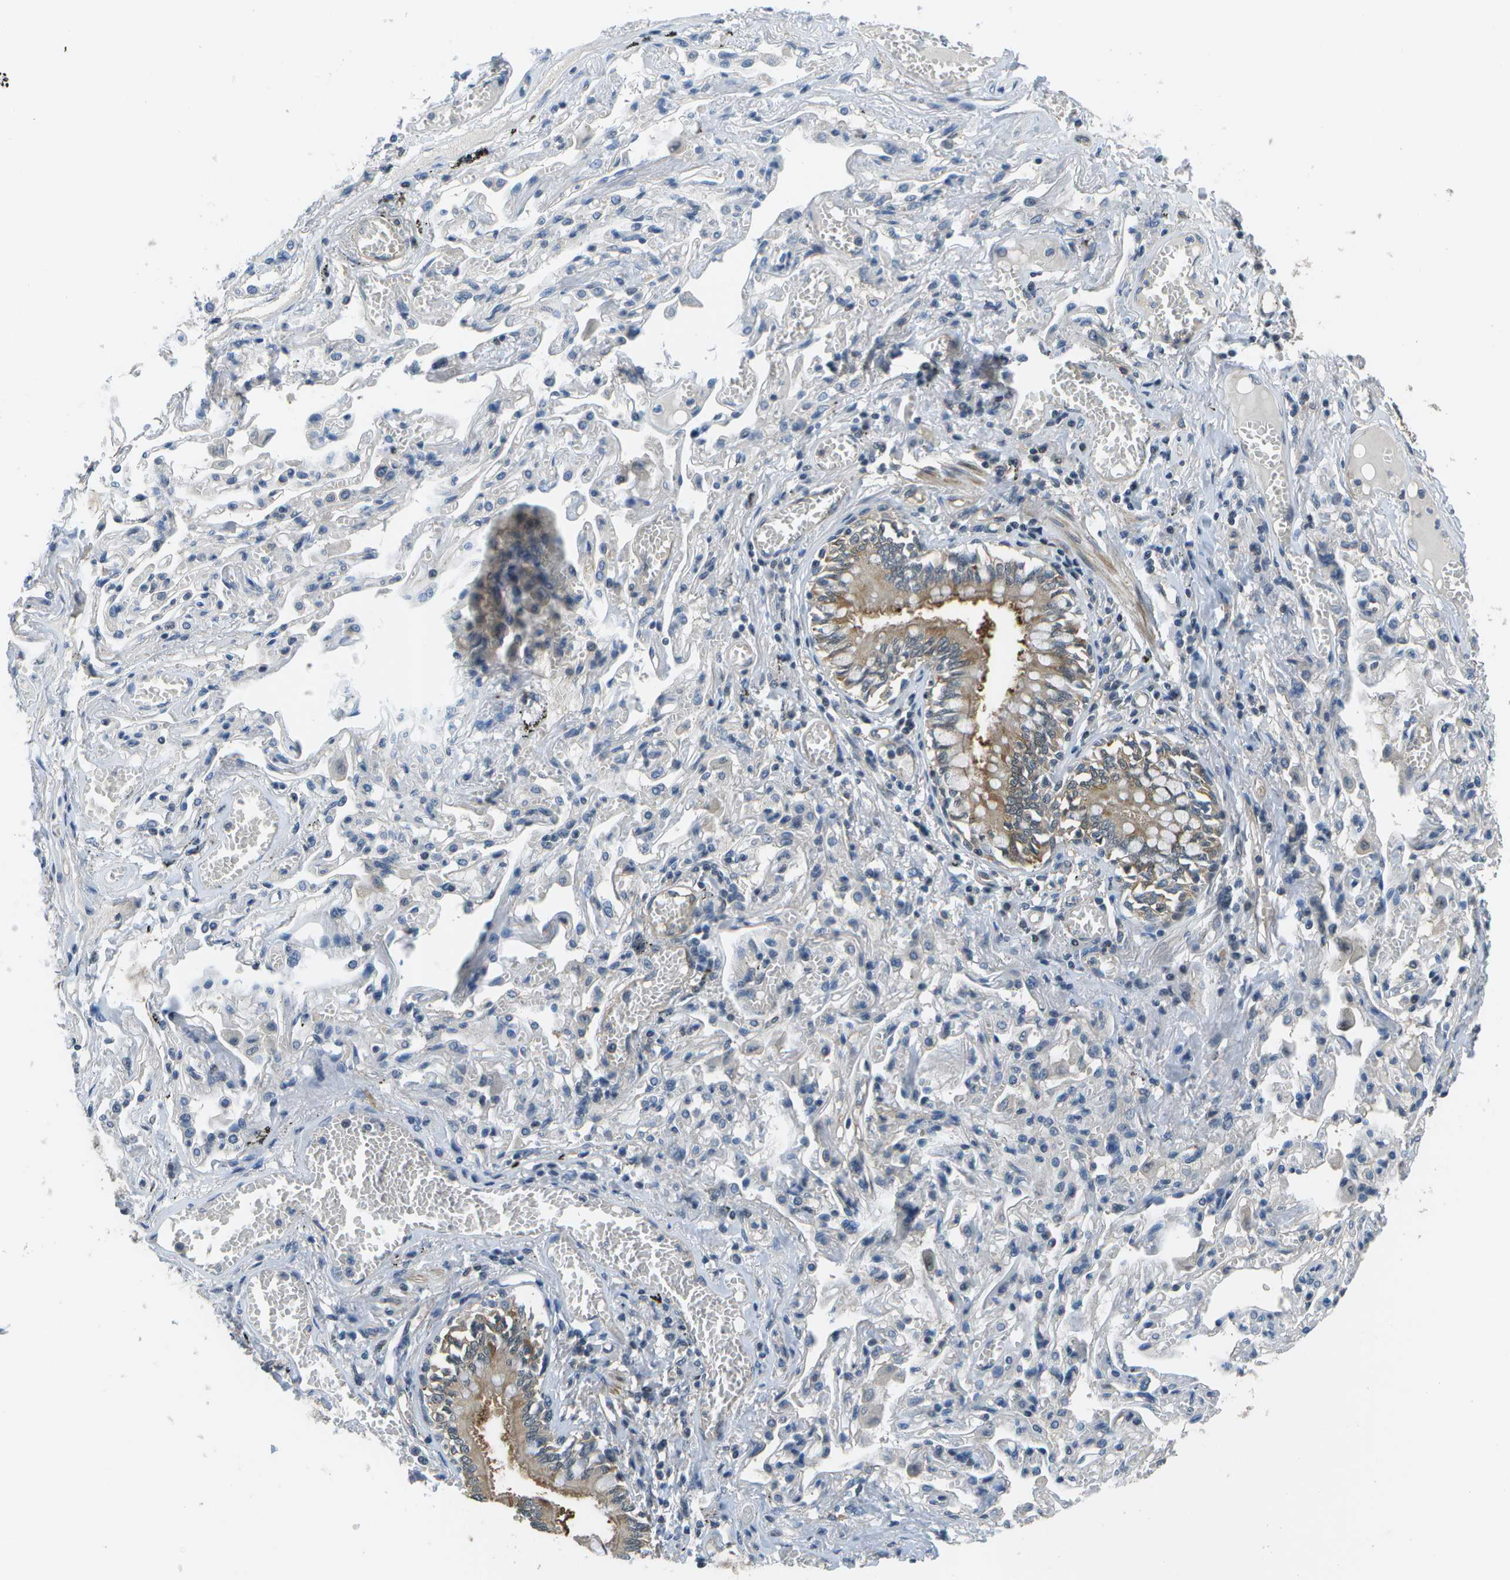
{"staining": {"intensity": "moderate", "quantity": ">75%", "location": "cytoplasmic/membranous"}, "tissue": "bronchus", "cell_type": "Respiratory epithelial cells", "image_type": "normal", "snomed": [{"axis": "morphology", "description": "Normal tissue, NOS"}, {"axis": "morphology", "description": "Inflammation, NOS"}, {"axis": "topography", "description": "Cartilage tissue"}, {"axis": "topography", "description": "Lung"}], "caption": "Bronchus stained with IHC exhibits moderate cytoplasmic/membranous positivity in approximately >75% of respiratory epithelial cells.", "gene": "ENPP5", "patient": {"sex": "male", "age": 71}}